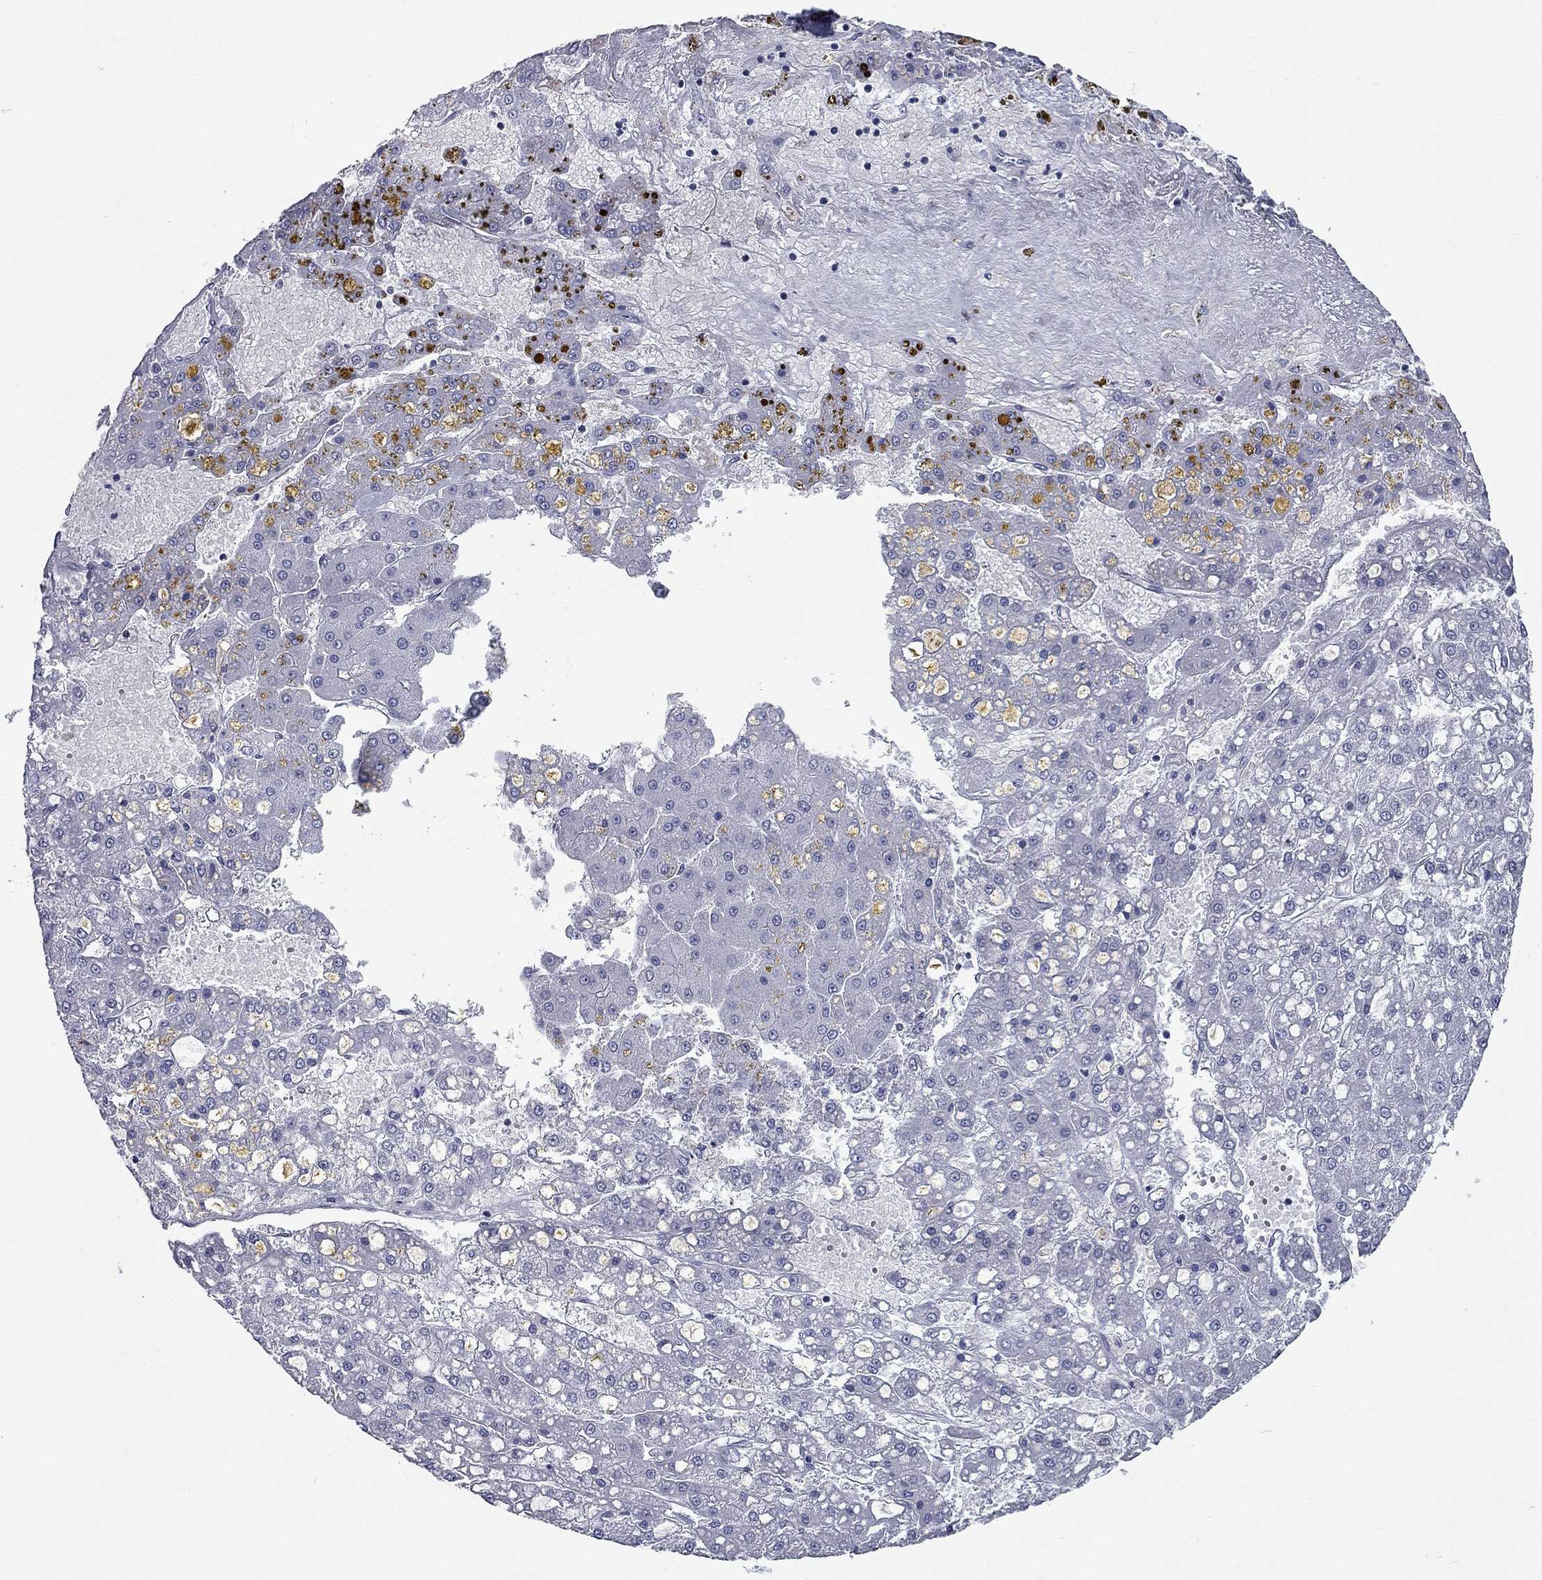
{"staining": {"intensity": "negative", "quantity": "none", "location": "none"}, "tissue": "liver cancer", "cell_type": "Tumor cells", "image_type": "cancer", "snomed": [{"axis": "morphology", "description": "Carcinoma, Hepatocellular, NOS"}, {"axis": "topography", "description": "Liver"}], "caption": "Human liver hepatocellular carcinoma stained for a protein using immunohistochemistry (IHC) exhibits no expression in tumor cells.", "gene": "ASF1B", "patient": {"sex": "male", "age": 67}}